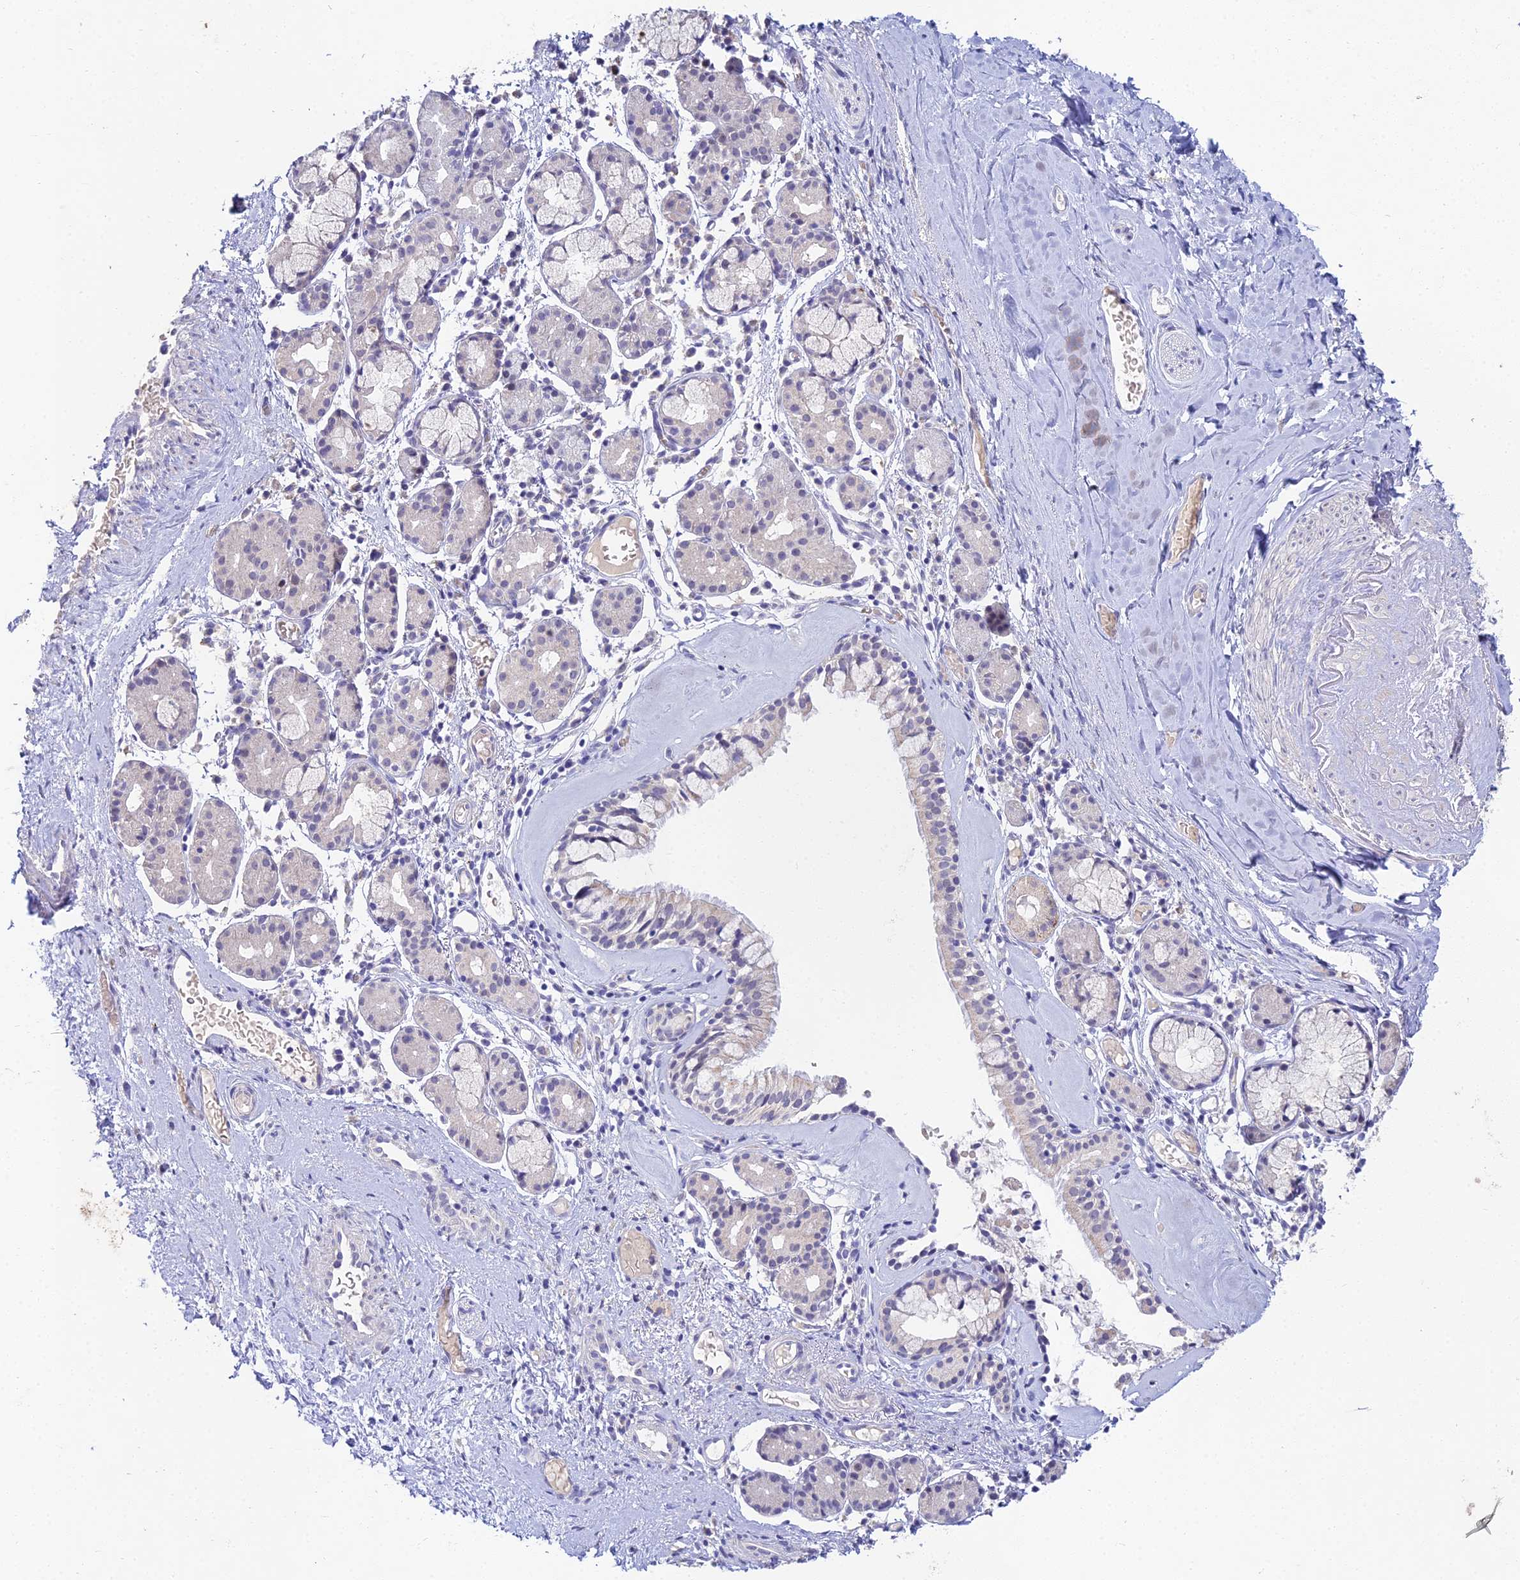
{"staining": {"intensity": "moderate", "quantity": "25%-75%", "location": "cytoplasmic/membranous"}, "tissue": "nasopharynx", "cell_type": "Respiratory epithelial cells", "image_type": "normal", "snomed": [{"axis": "morphology", "description": "Normal tissue, NOS"}, {"axis": "topography", "description": "Nasopharynx"}], "caption": "About 25%-75% of respiratory epithelial cells in normal nasopharynx exhibit moderate cytoplasmic/membranous protein expression as visualized by brown immunohistochemical staining.", "gene": "WDR43", "patient": {"sex": "male", "age": 82}}